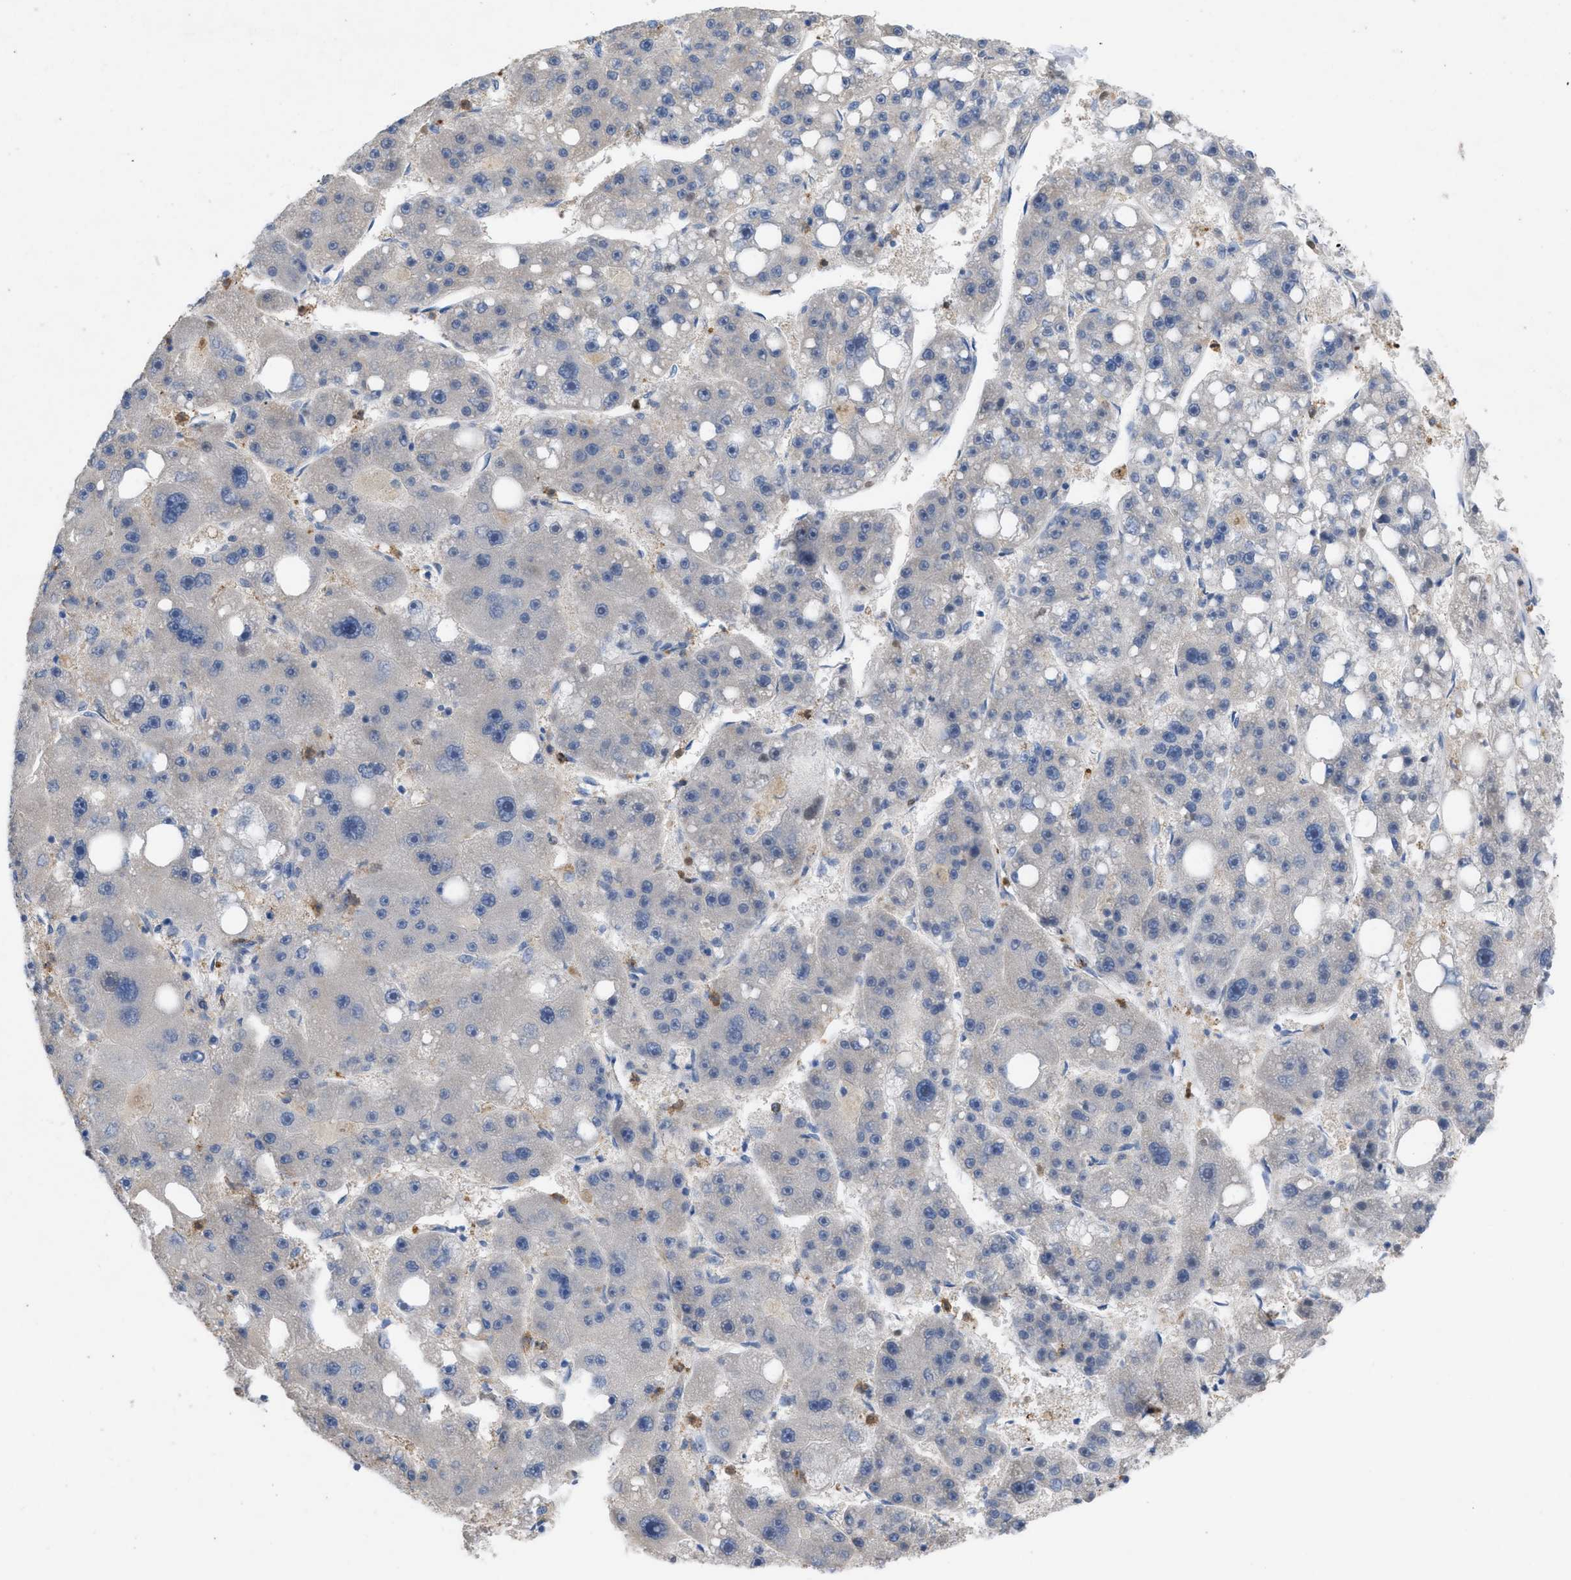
{"staining": {"intensity": "negative", "quantity": "none", "location": "none"}, "tissue": "liver cancer", "cell_type": "Tumor cells", "image_type": "cancer", "snomed": [{"axis": "morphology", "description": "Carcinoma, Hepatocellular, NOS"}, {"axis": "topography", "description": "Liver"}], "caption": "IHC of liver cancer (hepatocellular carcinoma) exhibits no staining in tumor cells.", "gene": "PLPPR5", "patient": {"sex": "female", "age": 61}}